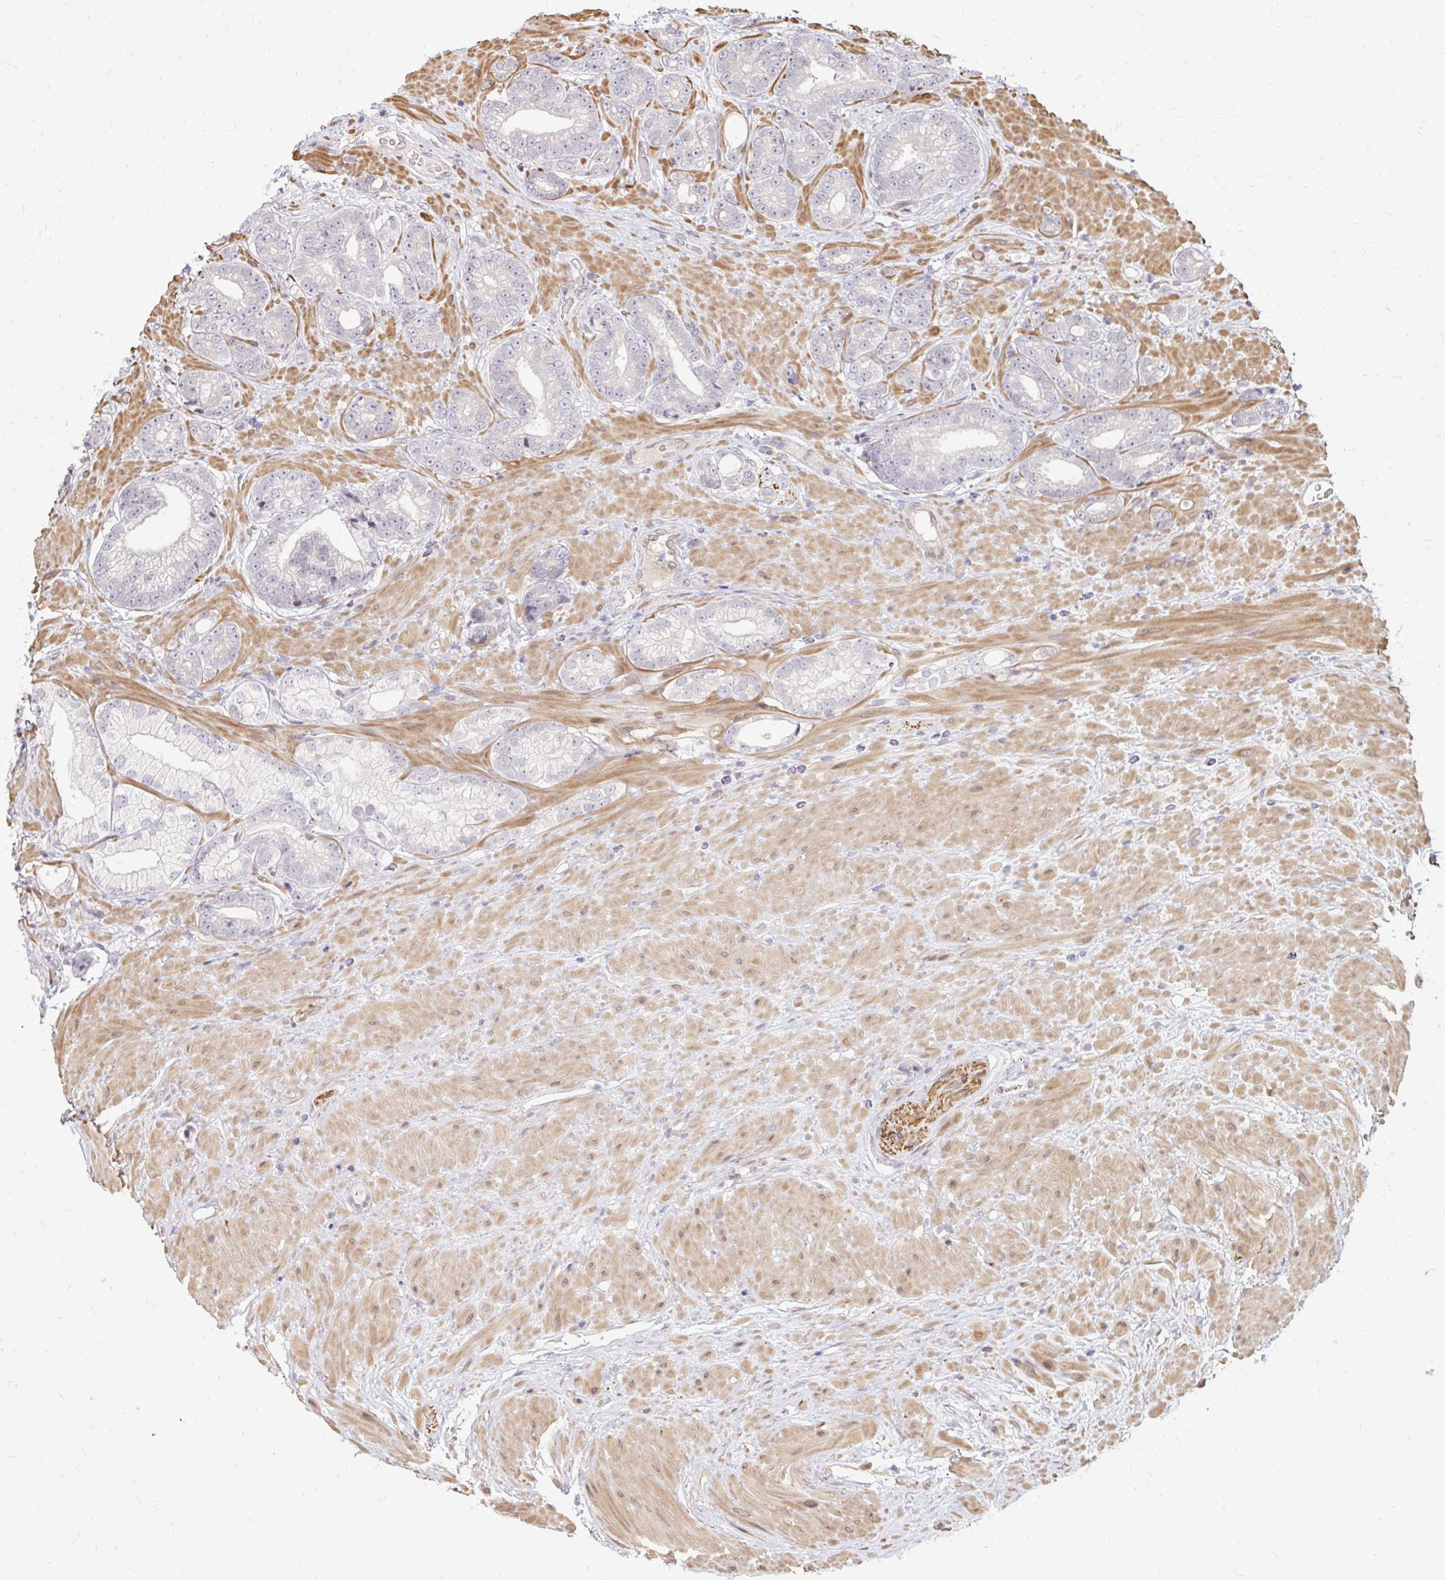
{"staining": {"intensity": "negative", "quantity": "none", "location": "none"}, "tissue": "prostate cancer", "cell_type": "Tumor cells", "image_type": "cancer", "snomed": [{"axis": "morphology", "description": "Adenocarcinoma, Low grade"}, {"axis": "topography", "description": "Prostate"}], "caption": "Prostate cancer (low-grade adenocarcinoma) stained for a protein using immunohistochemistry (IHC) shows no expression tumor cells.", "gene": "GPC5", "patient": {"sex": "male", "age": 61}}